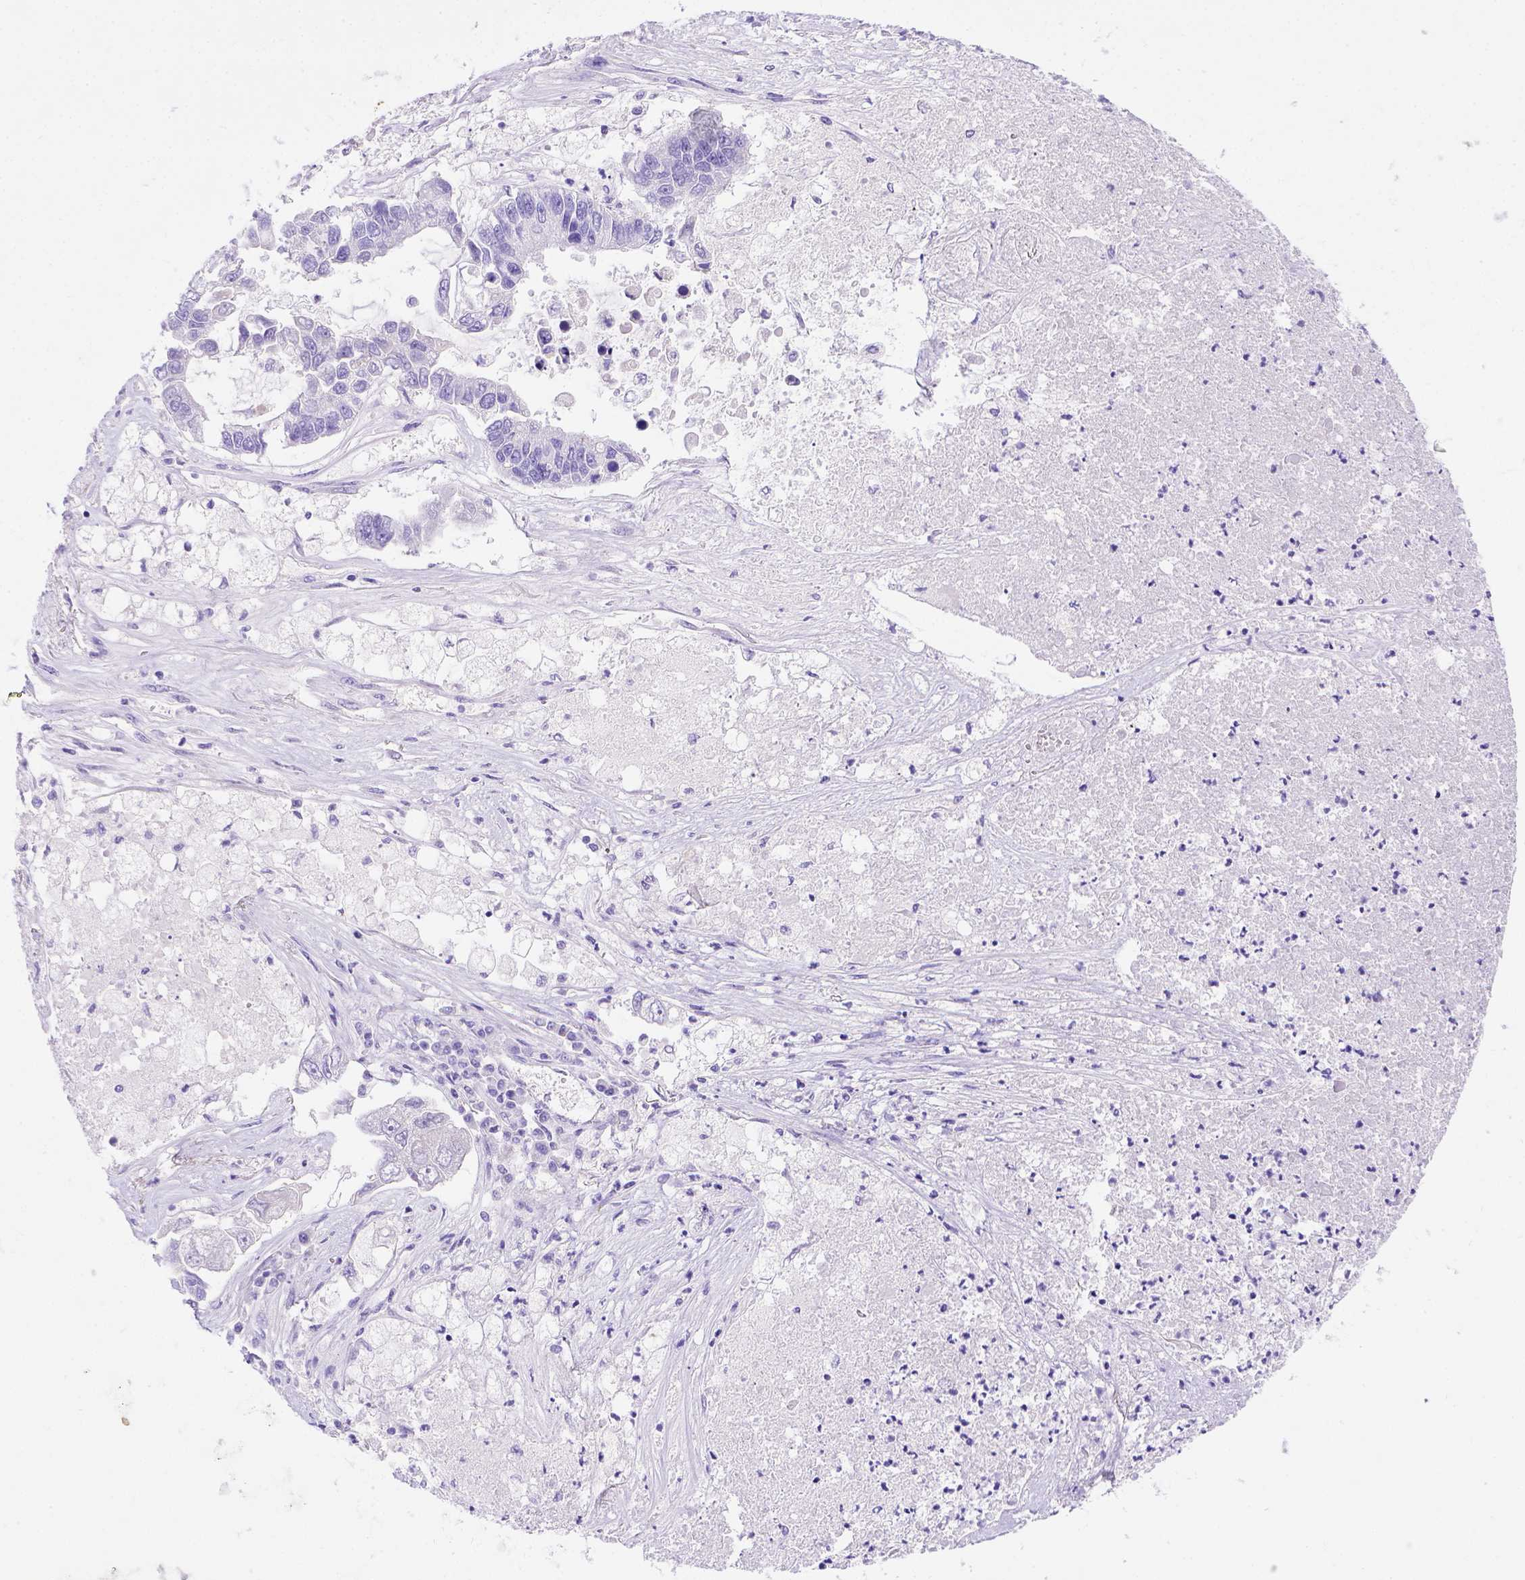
{"staining": {"intensity": "negative", "quantity": "none", "location": "none"}, "tissue": "lung cancer", "cell_type": "Tumor cells", "image_type": "cancer", "snomed": [{"axis": "morphology", "description": "Adenocarcinoma, NOS"}, {"axis": "topography", "description": "Bronchus"}, {"axis": "topography", "description": "Lung"}], "caption": "A histopathology image of human lung cancer (adenocarcinoma) is negative for staining in tumor cells.", "gene": "LRRC18", "patient": {"sex": "female", "age": 51}}